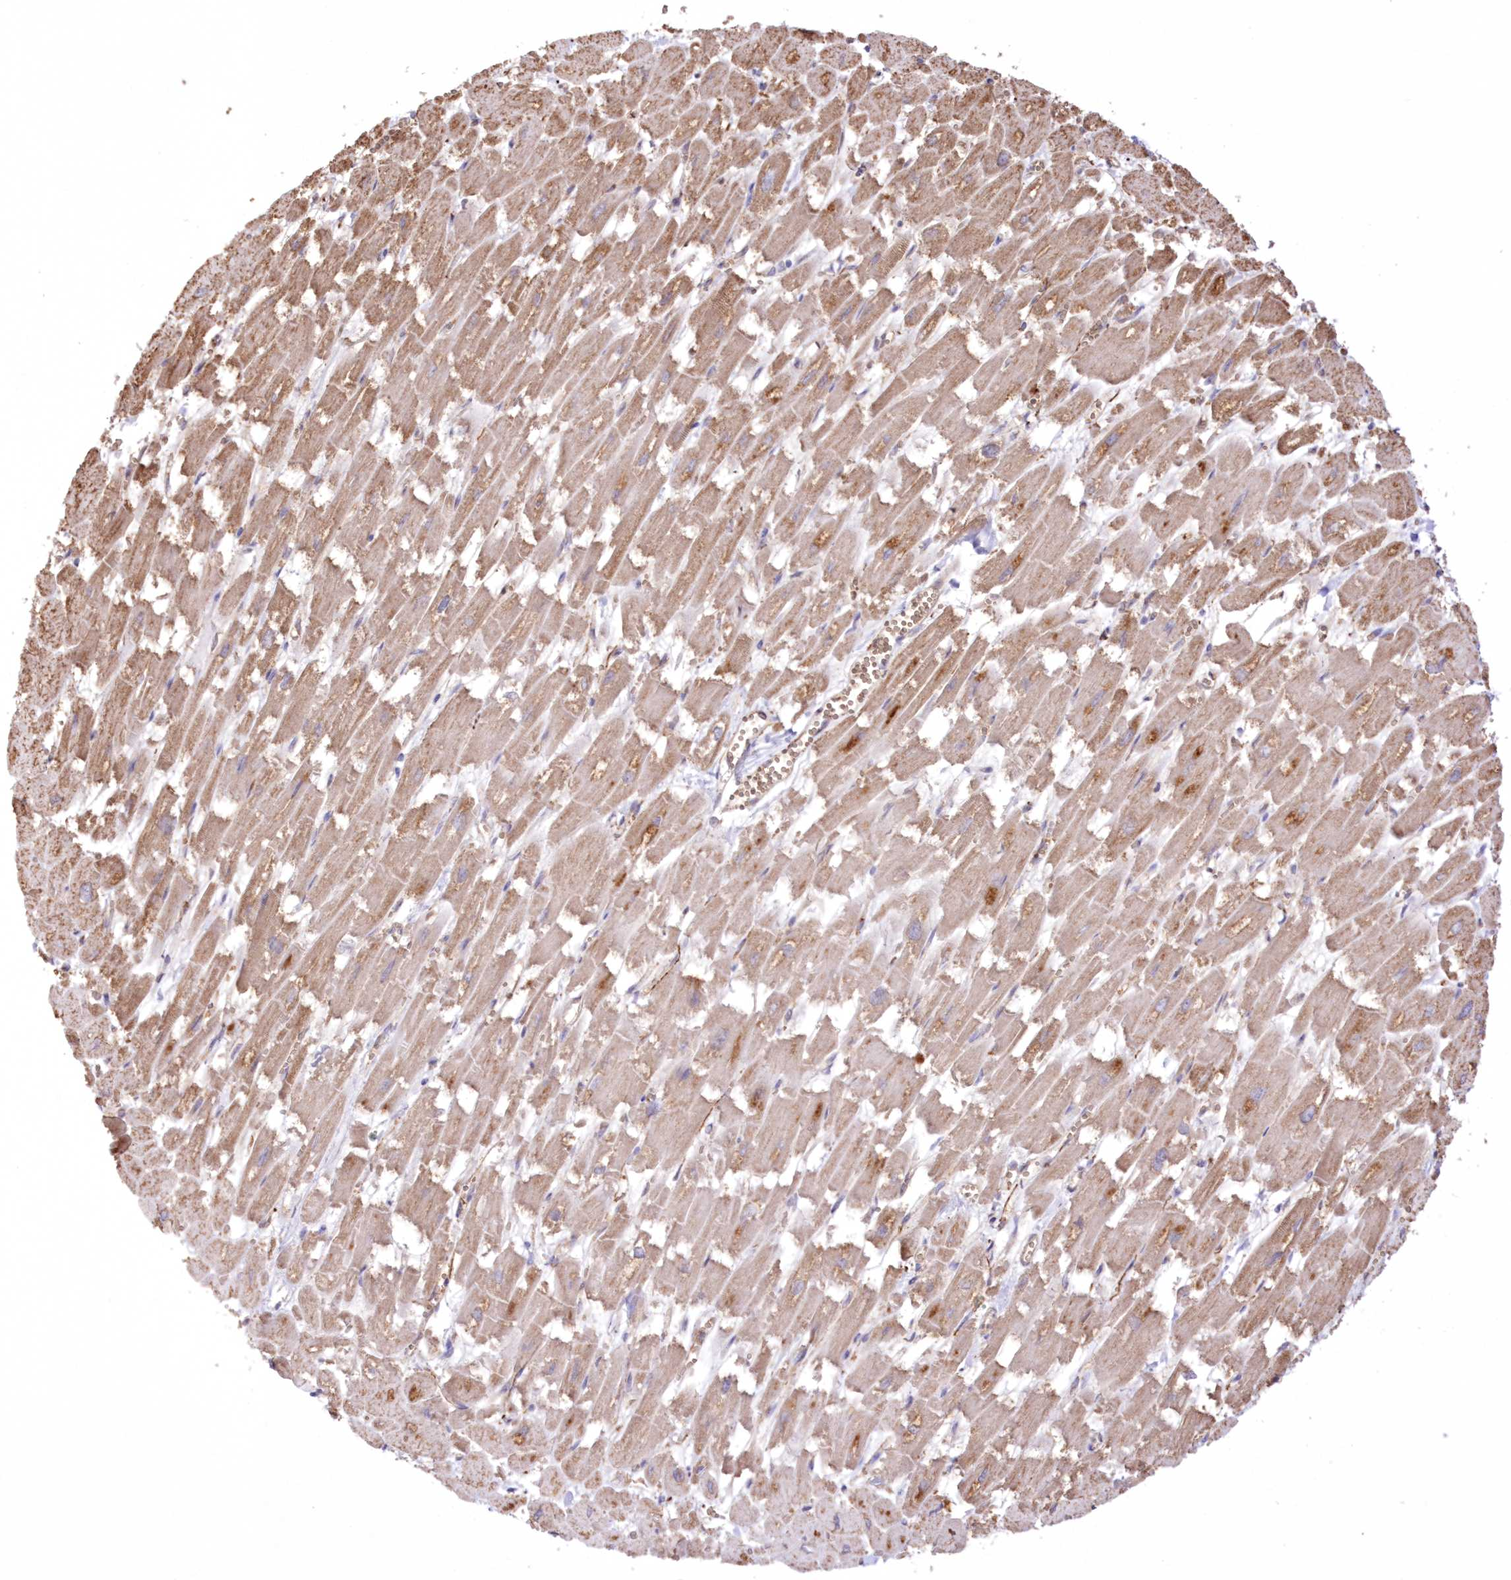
{"staining": {"intensity": "moderate", "quantity": "25%-75%", "location": "cytoplasmic/membranous"}, "tissue": "heart muscle", "cell_type": "Cardiomyocytes", "image_type": "normal", "snomed": [{"axis": "morphology", "description": "Normal tissue, NOS"}, {"axis": "topography", "description": "Heart"}], "caption": "A medium amount of moderate cytoplasmic/membranous expression is appreciated in about 25%-75% of cardiomyocytes in unremarkable heart muscle.", "gene": "FCHO2", "patient": {"sex": "male", "age": 54}}